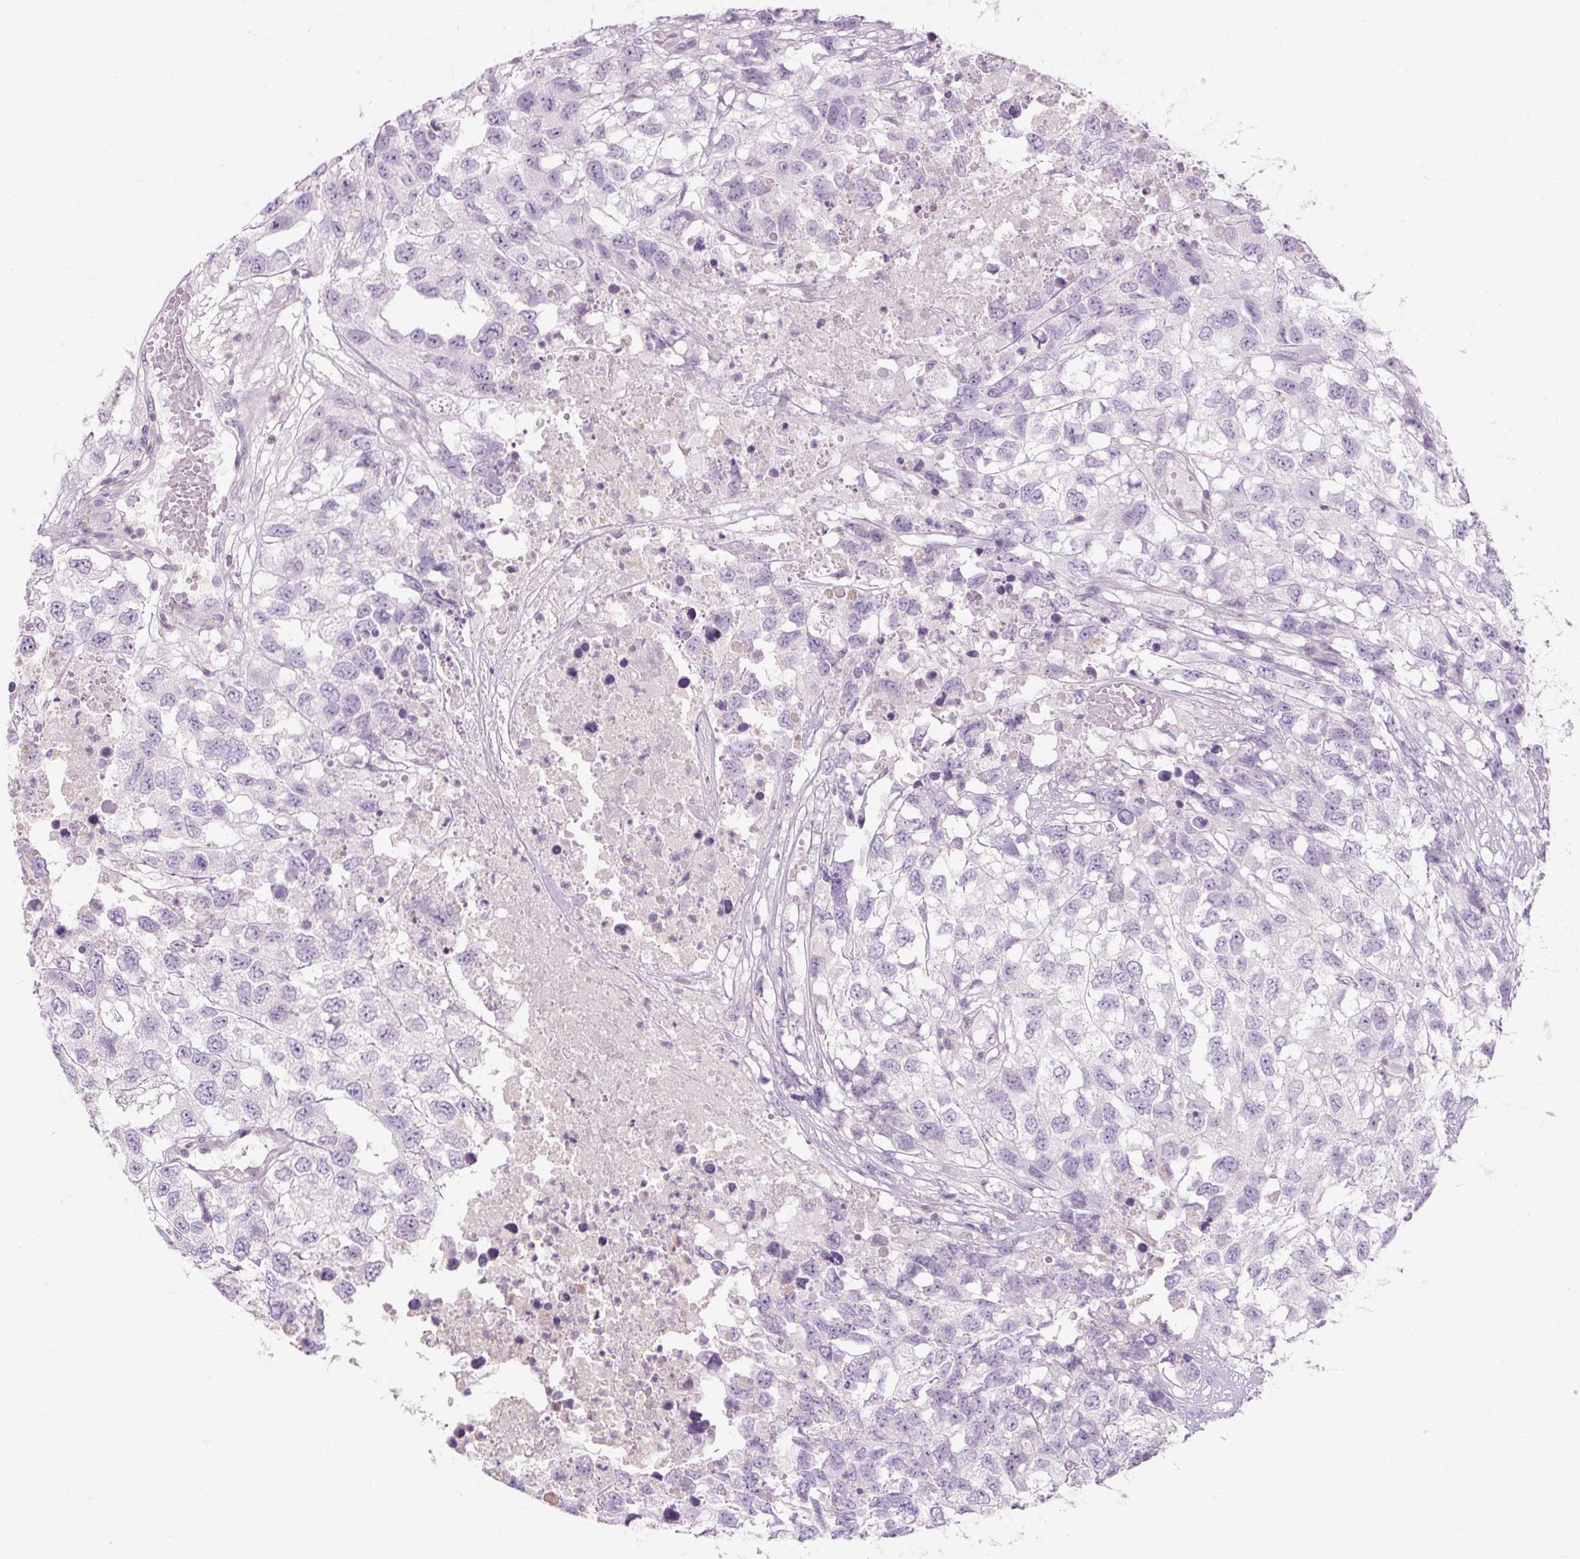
{"staining": {"intensity": "negative", "quantity": "none", "location": "none"}, "tissue": "testis cancer", "cell_type": "Tumor cells", "image_type": "cancer", "snomed": [{"axis": "morphology", "description": "Carcinoma, Embryonal, NOS"}, {"axis": "topography", "description": "Testis"}], "caption": "Immunohistochemical staining of human testis cancer exhibits no significant staining in tumor cells. (Brightfield microscopy of DAB (3,3'-diaminobenzidine) immunohistochemistry at high magnification).", "gene": "TIGD2", "patient": {"sex": "male", "age": 83}}